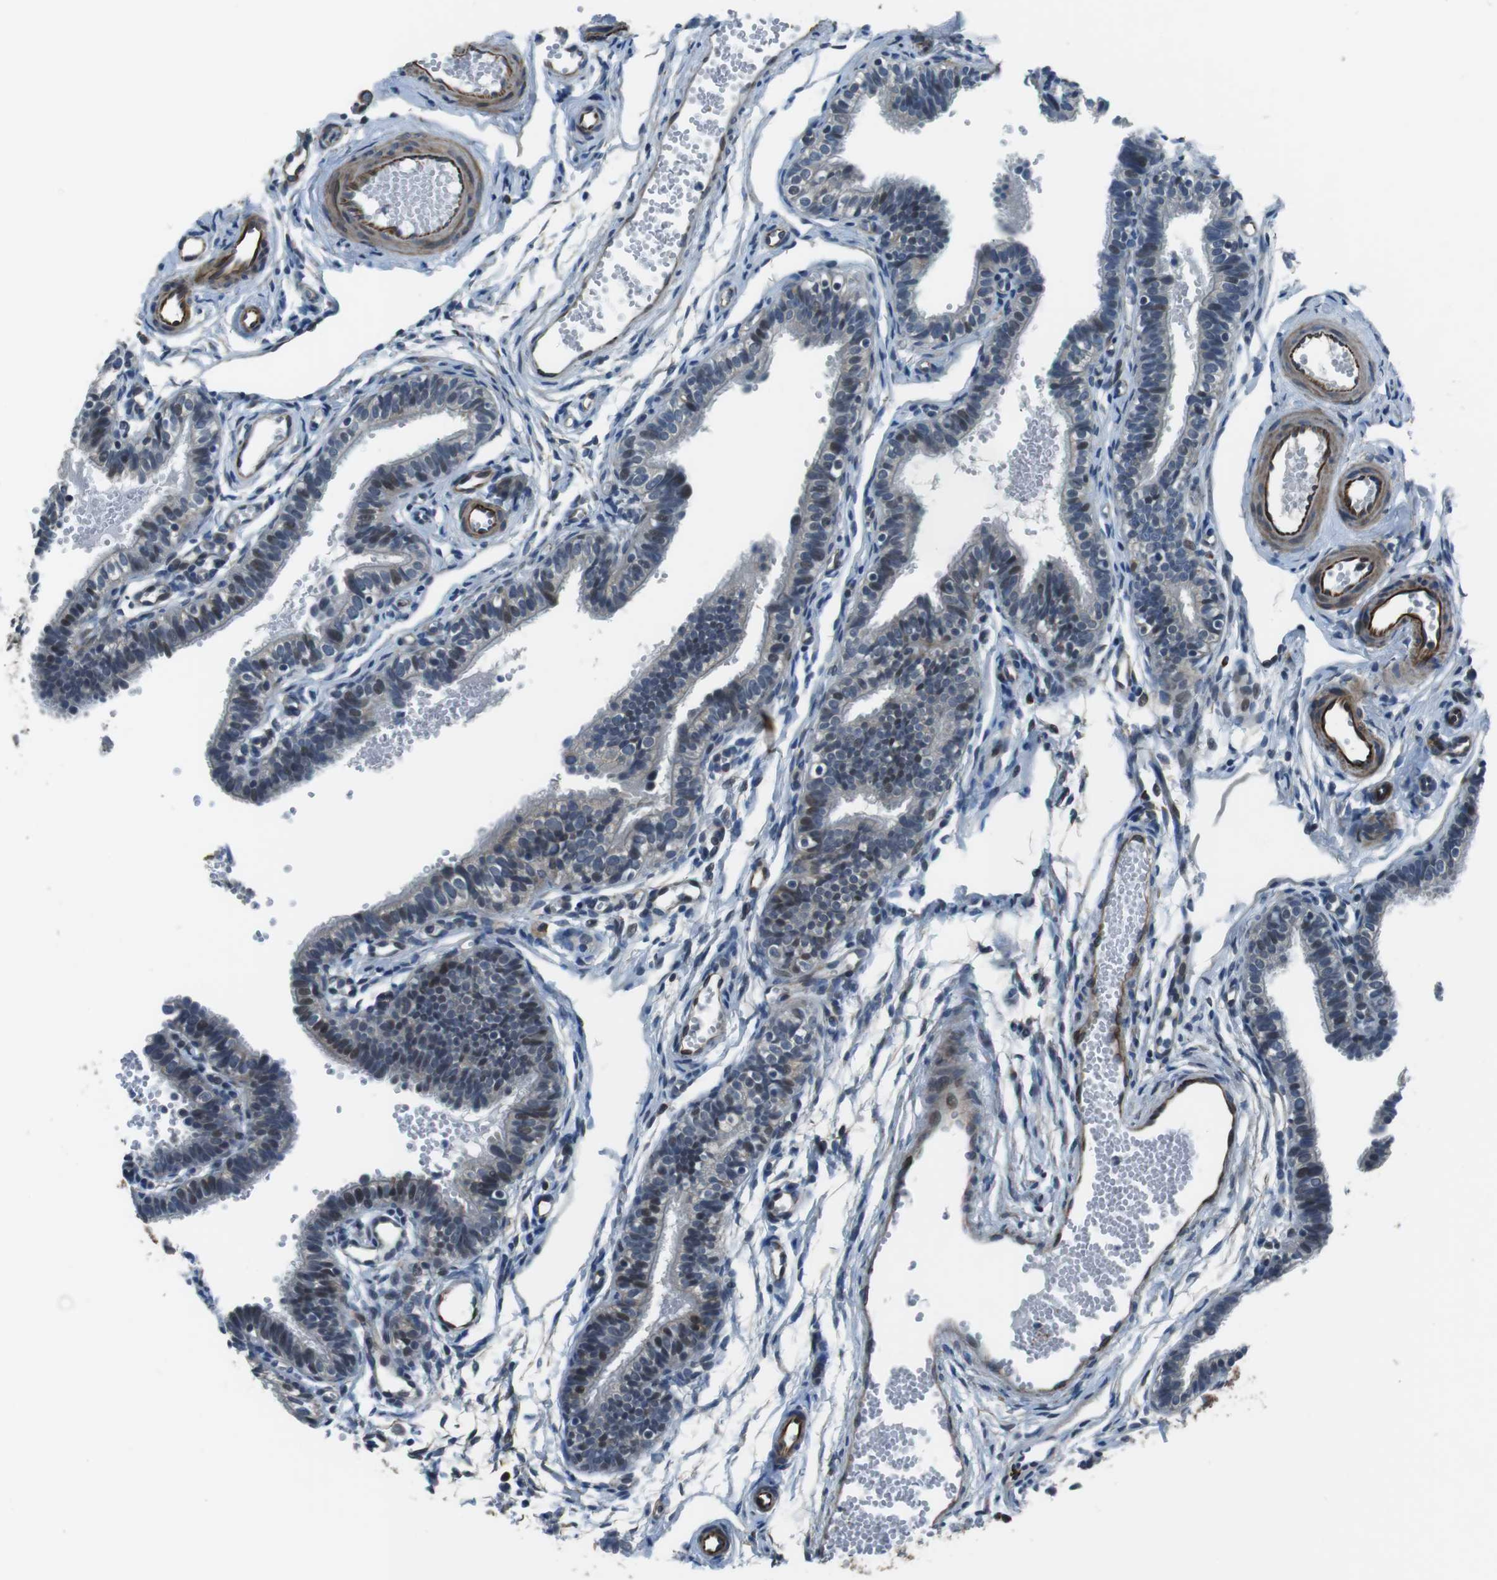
{"staining": {"intensity": "moderate", "quantity": "25%-75%", "location": "cytoplasmic/membranous"}, "tissue": "fallopian tube", "cell_type": "Glandular cells", "image_type": "normal", "snomed": [{"axis": "morphology", "description": "Normal tissue, NOS"}, {"axis": "topography", "description": "Fallopian tube"}, {"axis": "topography", "description": "Placenta"}], "caption": "Fallopian tube stained with a protein marker shows moderate staining in glandular cells.", "gene": "LRRC49", "patient": {"sex": "female", "age": 34}}